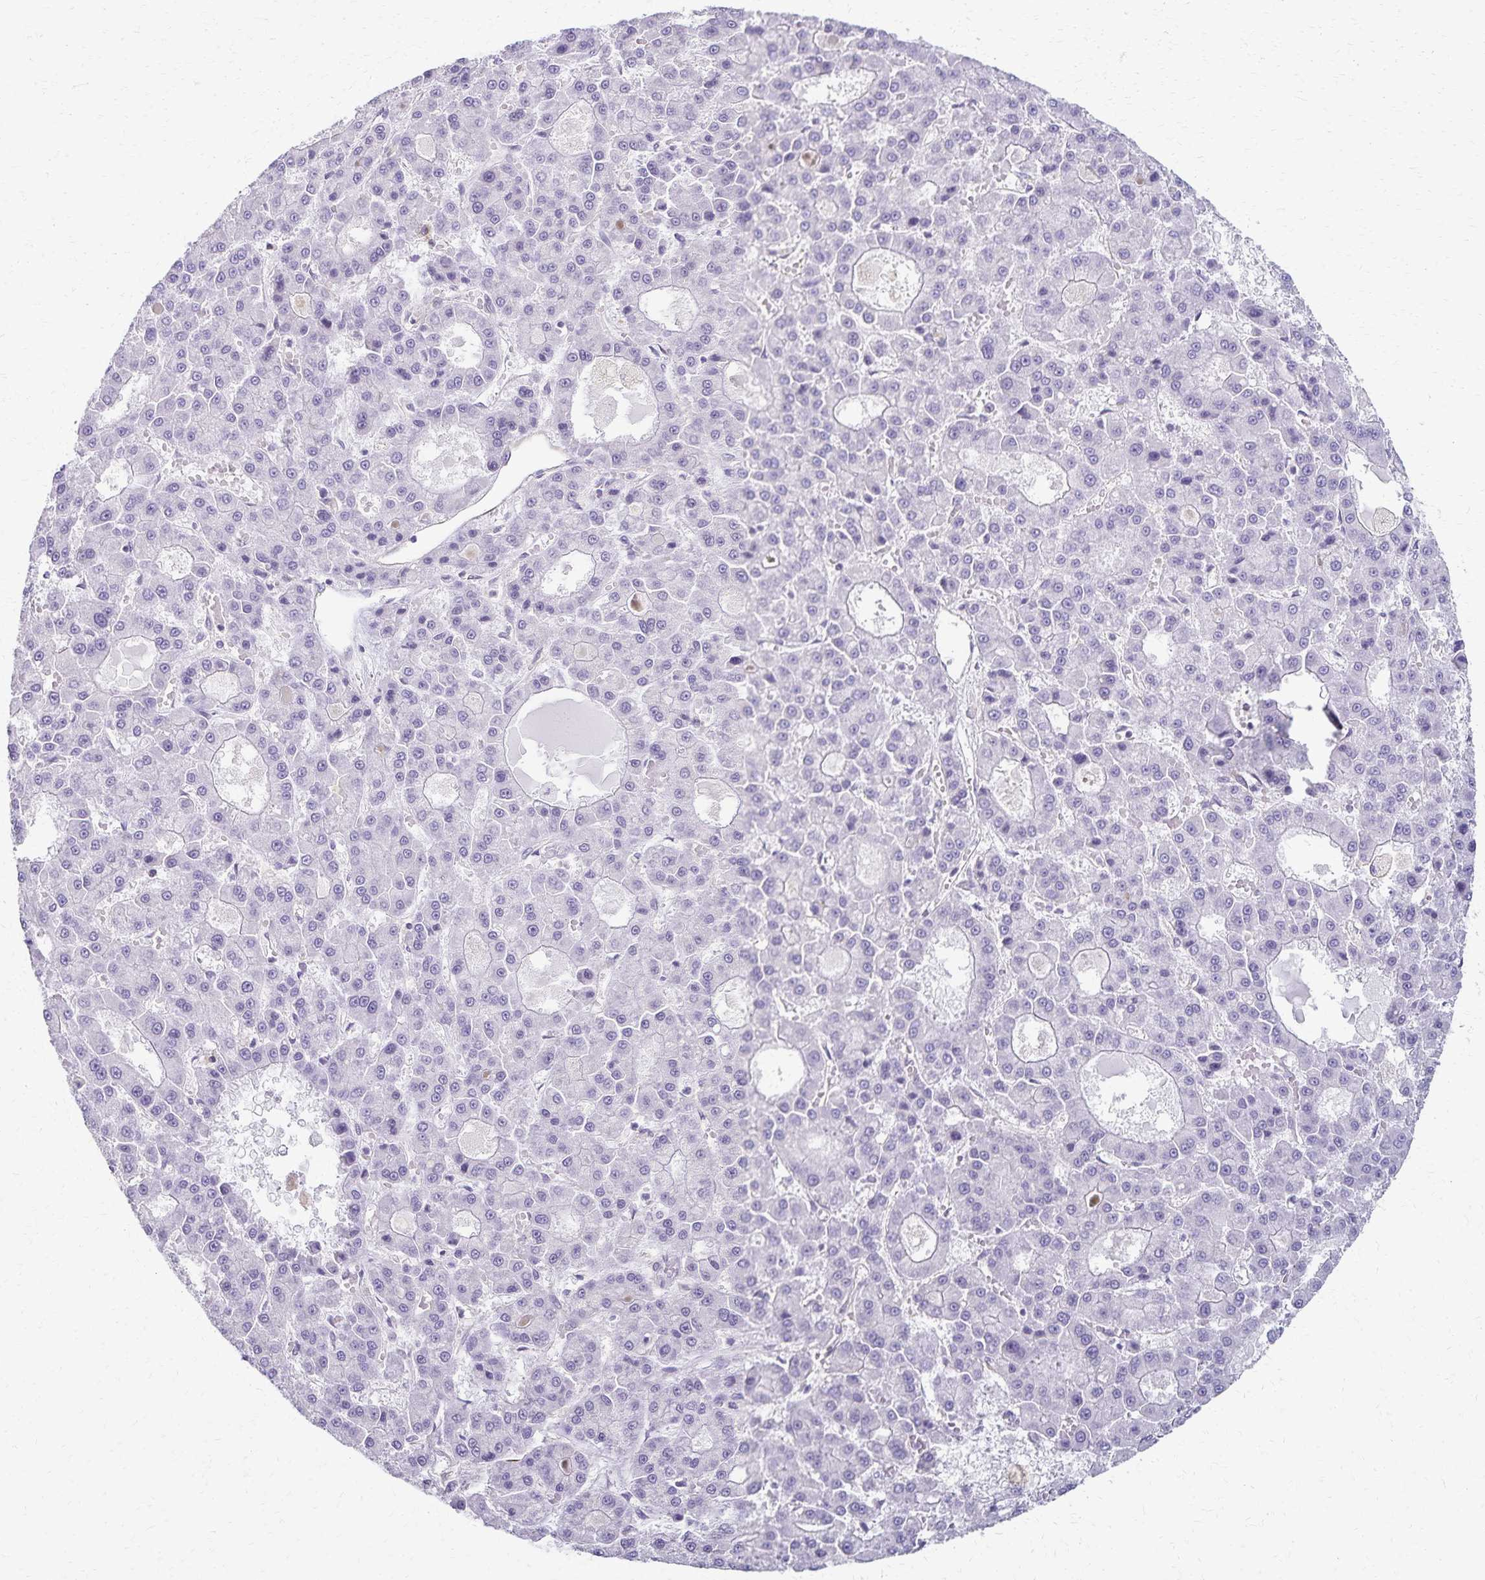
{"staining": {"intensity": "negative", "quantity": "none", "location": "none"}, "tissue": "liver cancer", "cell_type": "Tumor cells", "image_type": "cancer", "snomed": [{"axis": "morphology", "description": "Carcinoma, Hepatocellular, NOS"}, {"axis": "topography", "description": "Liver"}], "caption": "IHC histopathology image of human liver cancer stained for a protein (brown), which demonstrates no staining in tumor cells.", "gene": "KISS1", "patient": {"sex": "male", "age": 70}}